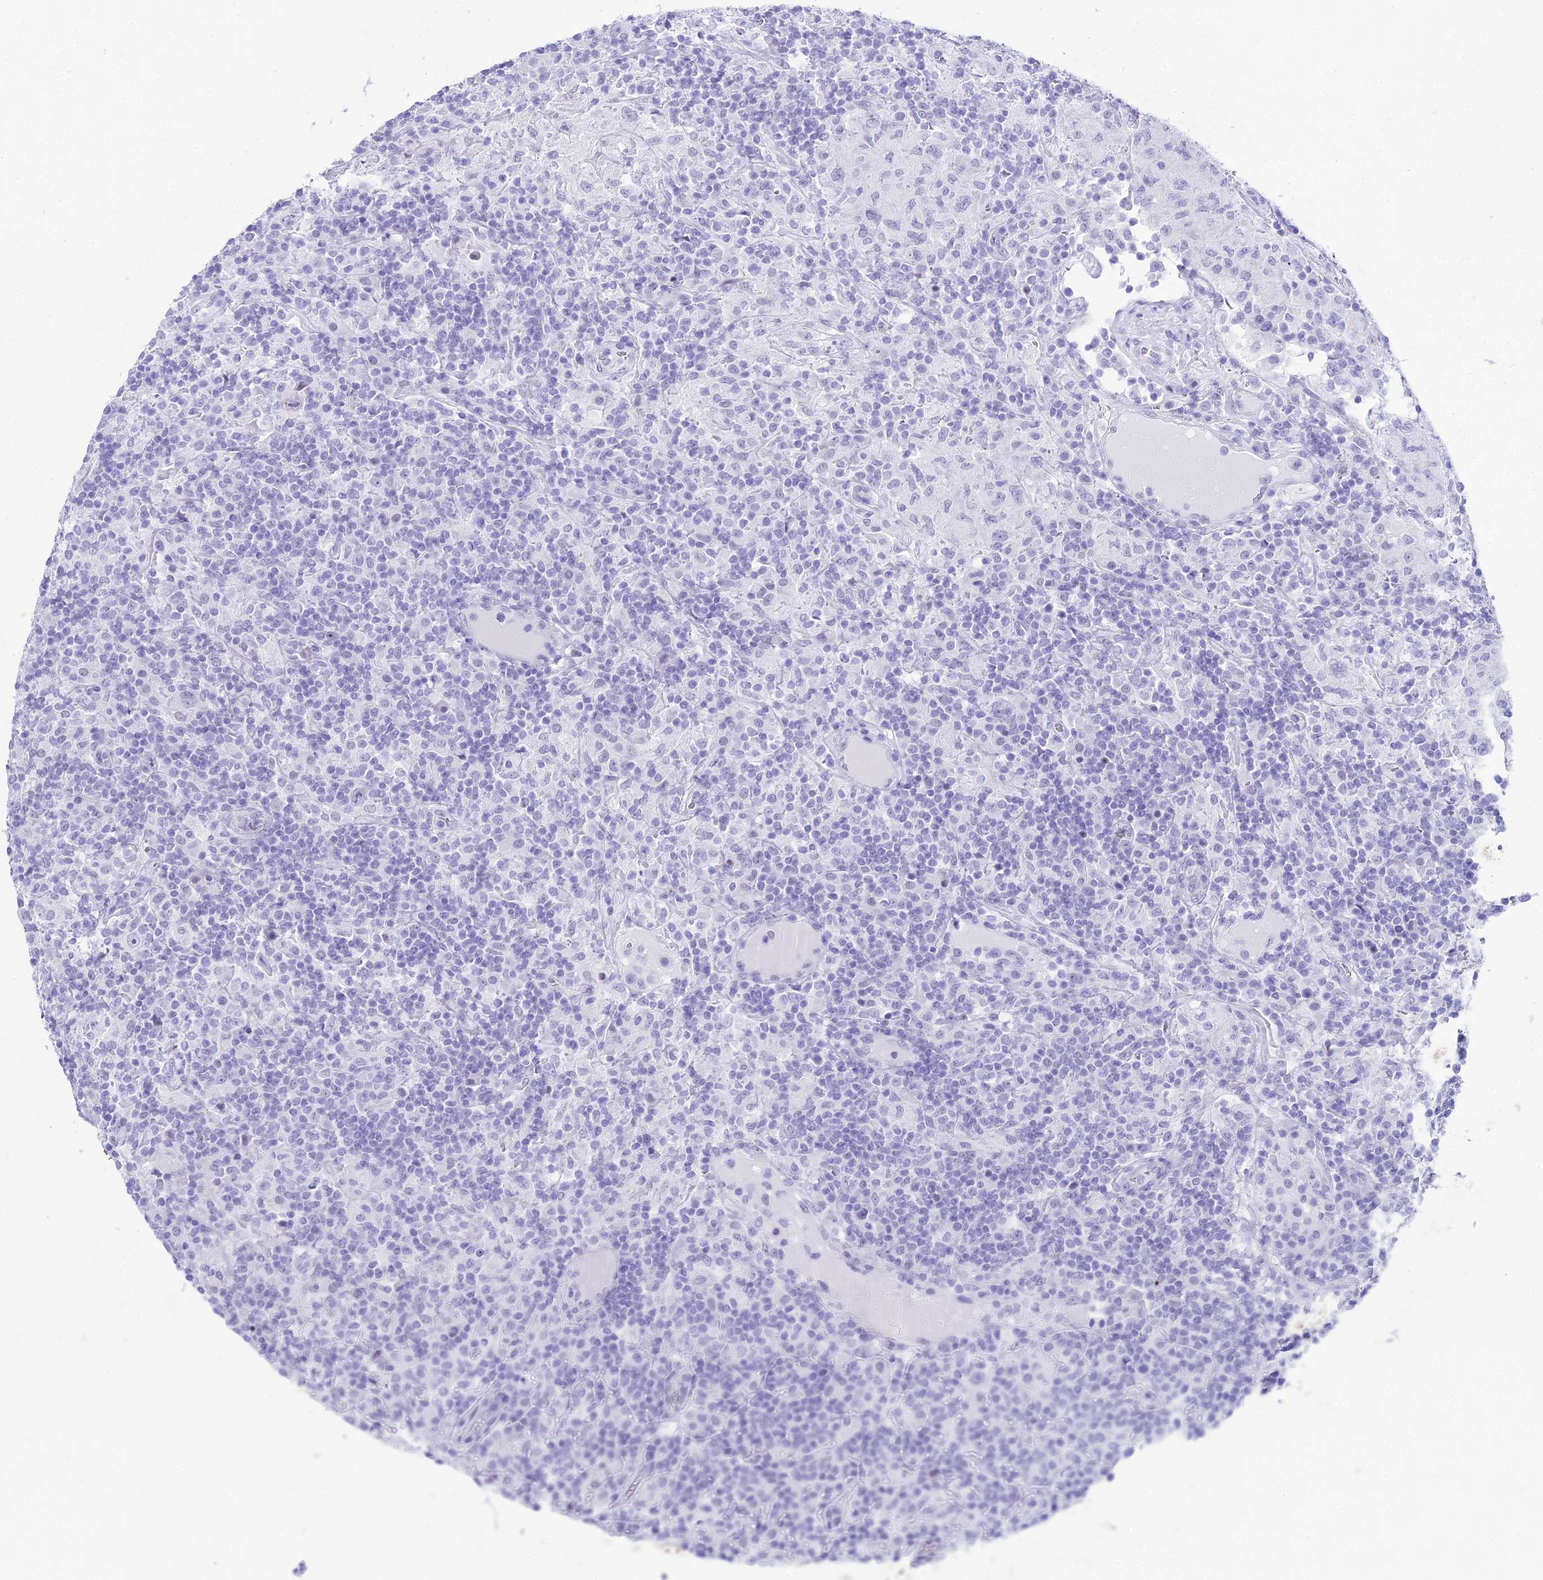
{"staining": {"intensity": "negative", "quantity": "none", "location": "none"}, "tissue": "lymphoma", "cell_type": "Tumor cells", "image_type": "cancer", "snomed": [{"axis": "morphology", "description": "Hodgkin's disease, NOS"}, {"axis": "topography", "description": "Lymph node"}], "caption": "Lymphoma stained for a protein using IHC exhibits no positivity tumor cells.", "gene": "RNPS1", "patient": {"sex": "male", "age": 70}}